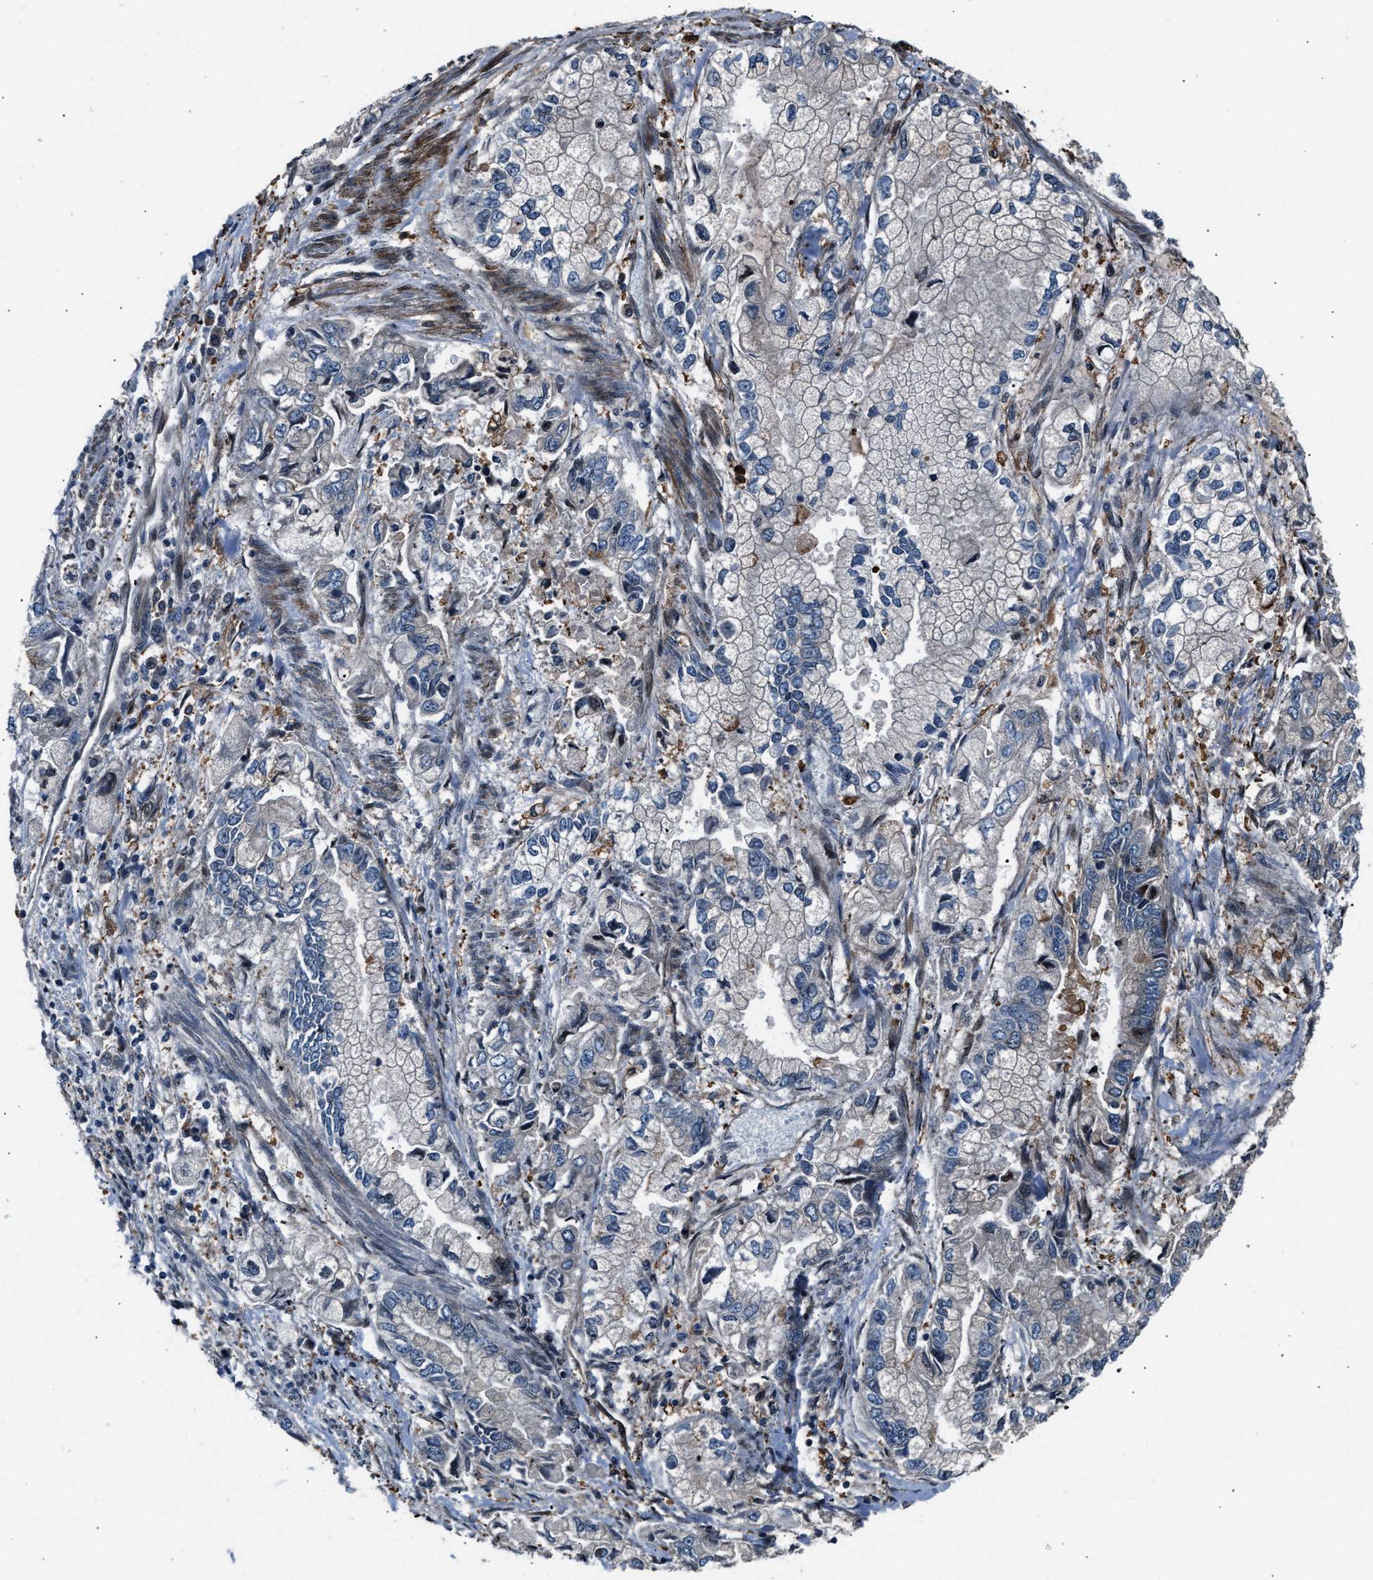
{"staining": {"intensity": "negative", "quantity": "none", "location": "none"}, "tissue": "stomach cancer", "cell_type": "Tumor cells", "image_type": "cancer", "snomed": [{"axis": "morphology", "description": "Normal tissue, NOS"}, {"axis": "morphology", "description": "Adenocarcinoma, NOS"}, {"axis": "topography", "description": "Stomach"}], "caption": "Immunohistochemical staining of human adenocarcinoma (stomach) shows no significant staining in tumor cells.", "gene": "DYNC2I1", "patient": {"sex": "male", "age": 62}}